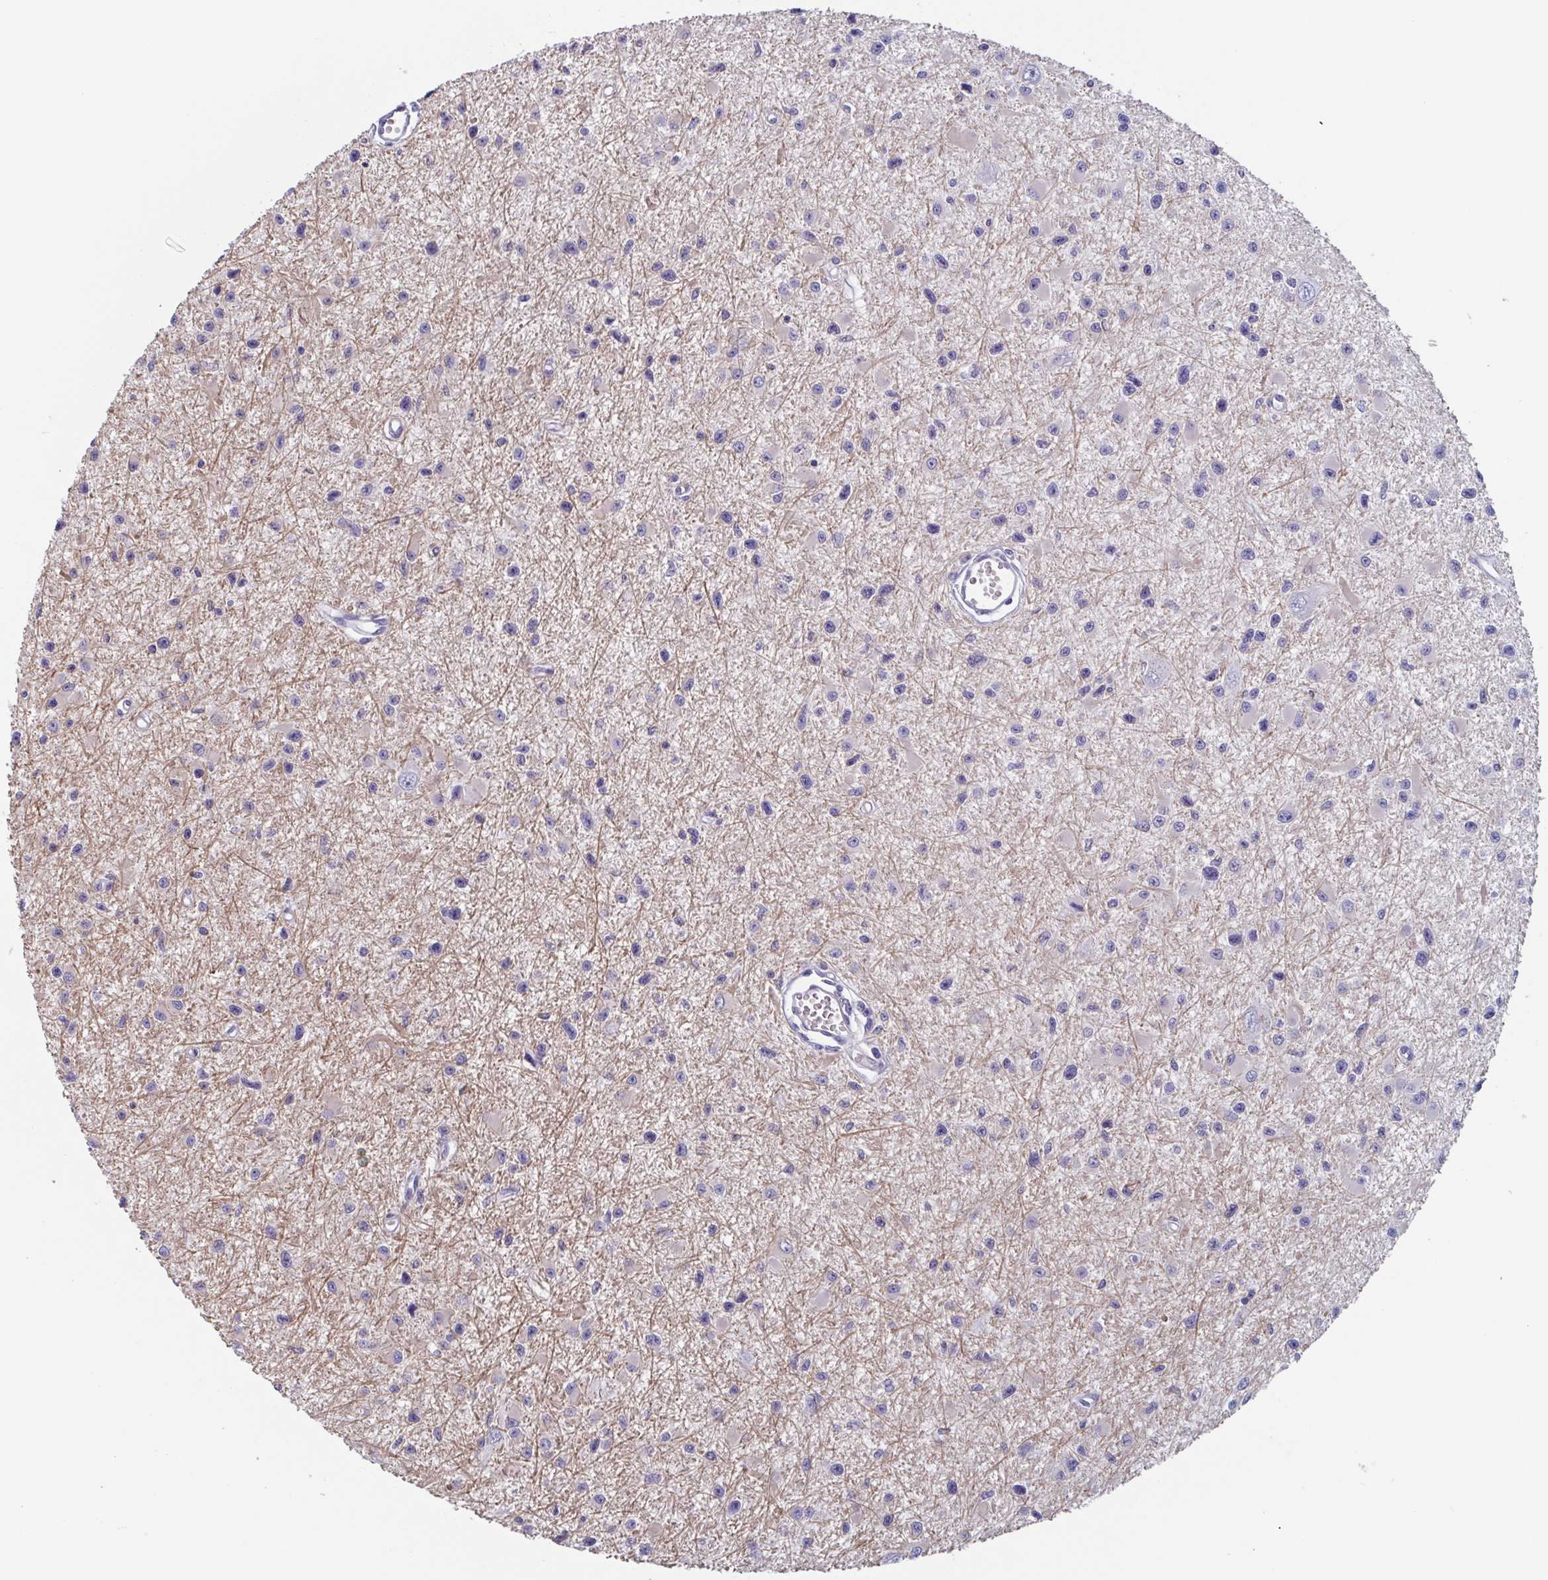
{"staining": {"intensity": "negative", "quantity": "none", "location": "none"}, "tissue": "glioma", "cell_type": "Tumor cells", "image_type": "cancer", "snomed": [{"axis": "morphology", "description": "Glioma, malignant, High grade"}, {"axis": "topography", "description": "Brain"}], "caption": "Immunohistochemistry of malignant glioma (high-grade) displays no expression in tumor cells. The staining was performed using DAB to visualize the protein expression in brown, while the nuclei were stained in blue with hematoxylin (Magnification: 20x).", "gene": "BPI", "patient": {"sex": "male", "age": 54}}